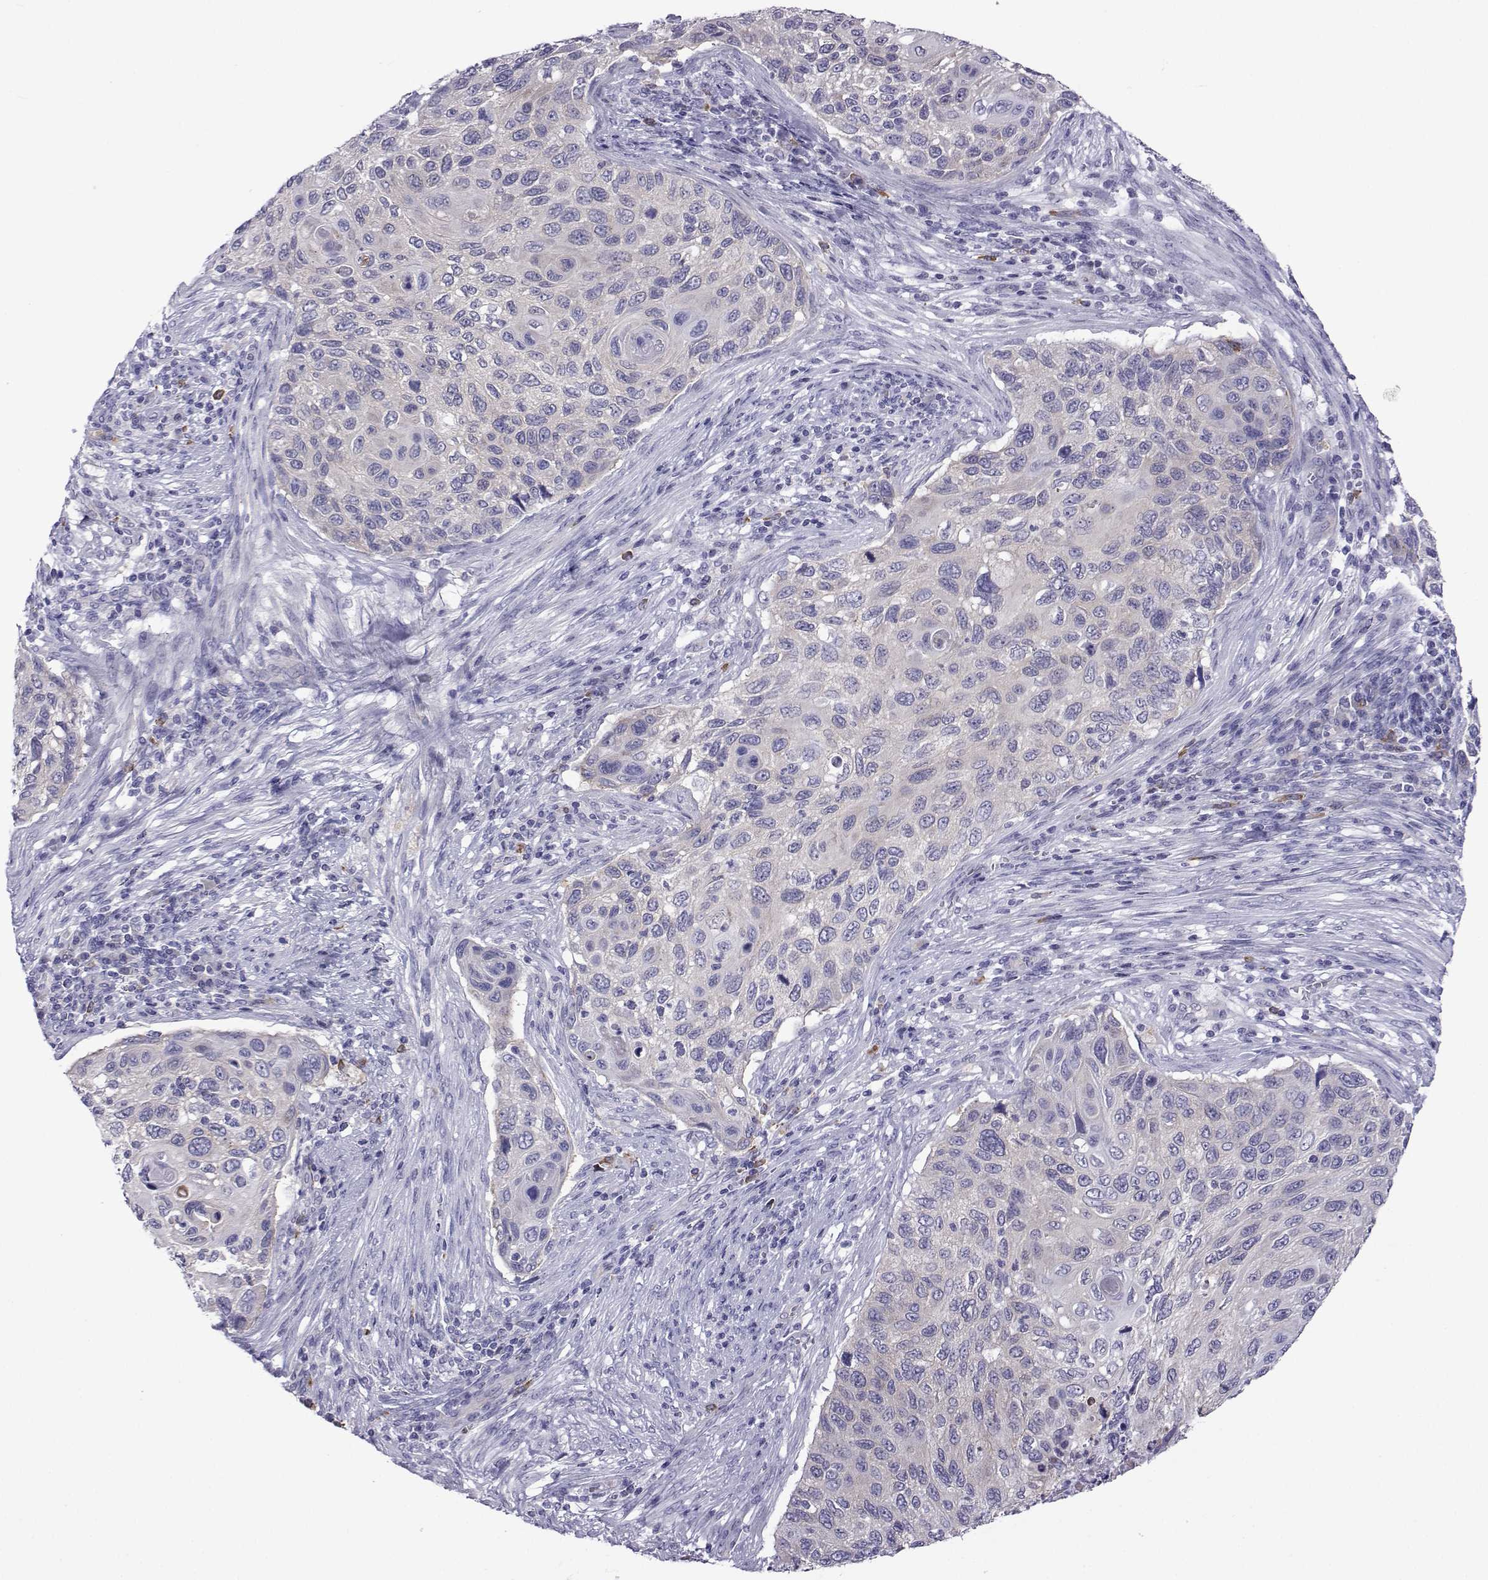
{"staining": {"intensity": "negative", "quantity": "none", "location": "none"}, "tissue": "cervical cancer", "cell_type": "Tumor cells", "image_type": "cancer", "snomed": [{"axis": "morphology", "description": "Squamous cell carcinoma, NOS"}, {"axis": "topography", "description": "Cervix"}], "caption": "IHC histopathology image of neoplastic tissue: human cervical squamous cell carcinoma stained with DAB reveals no significant protein staining in tumor cells.", "gene": "COL22A1", "patient": {"sex": "female", "age": 70}}